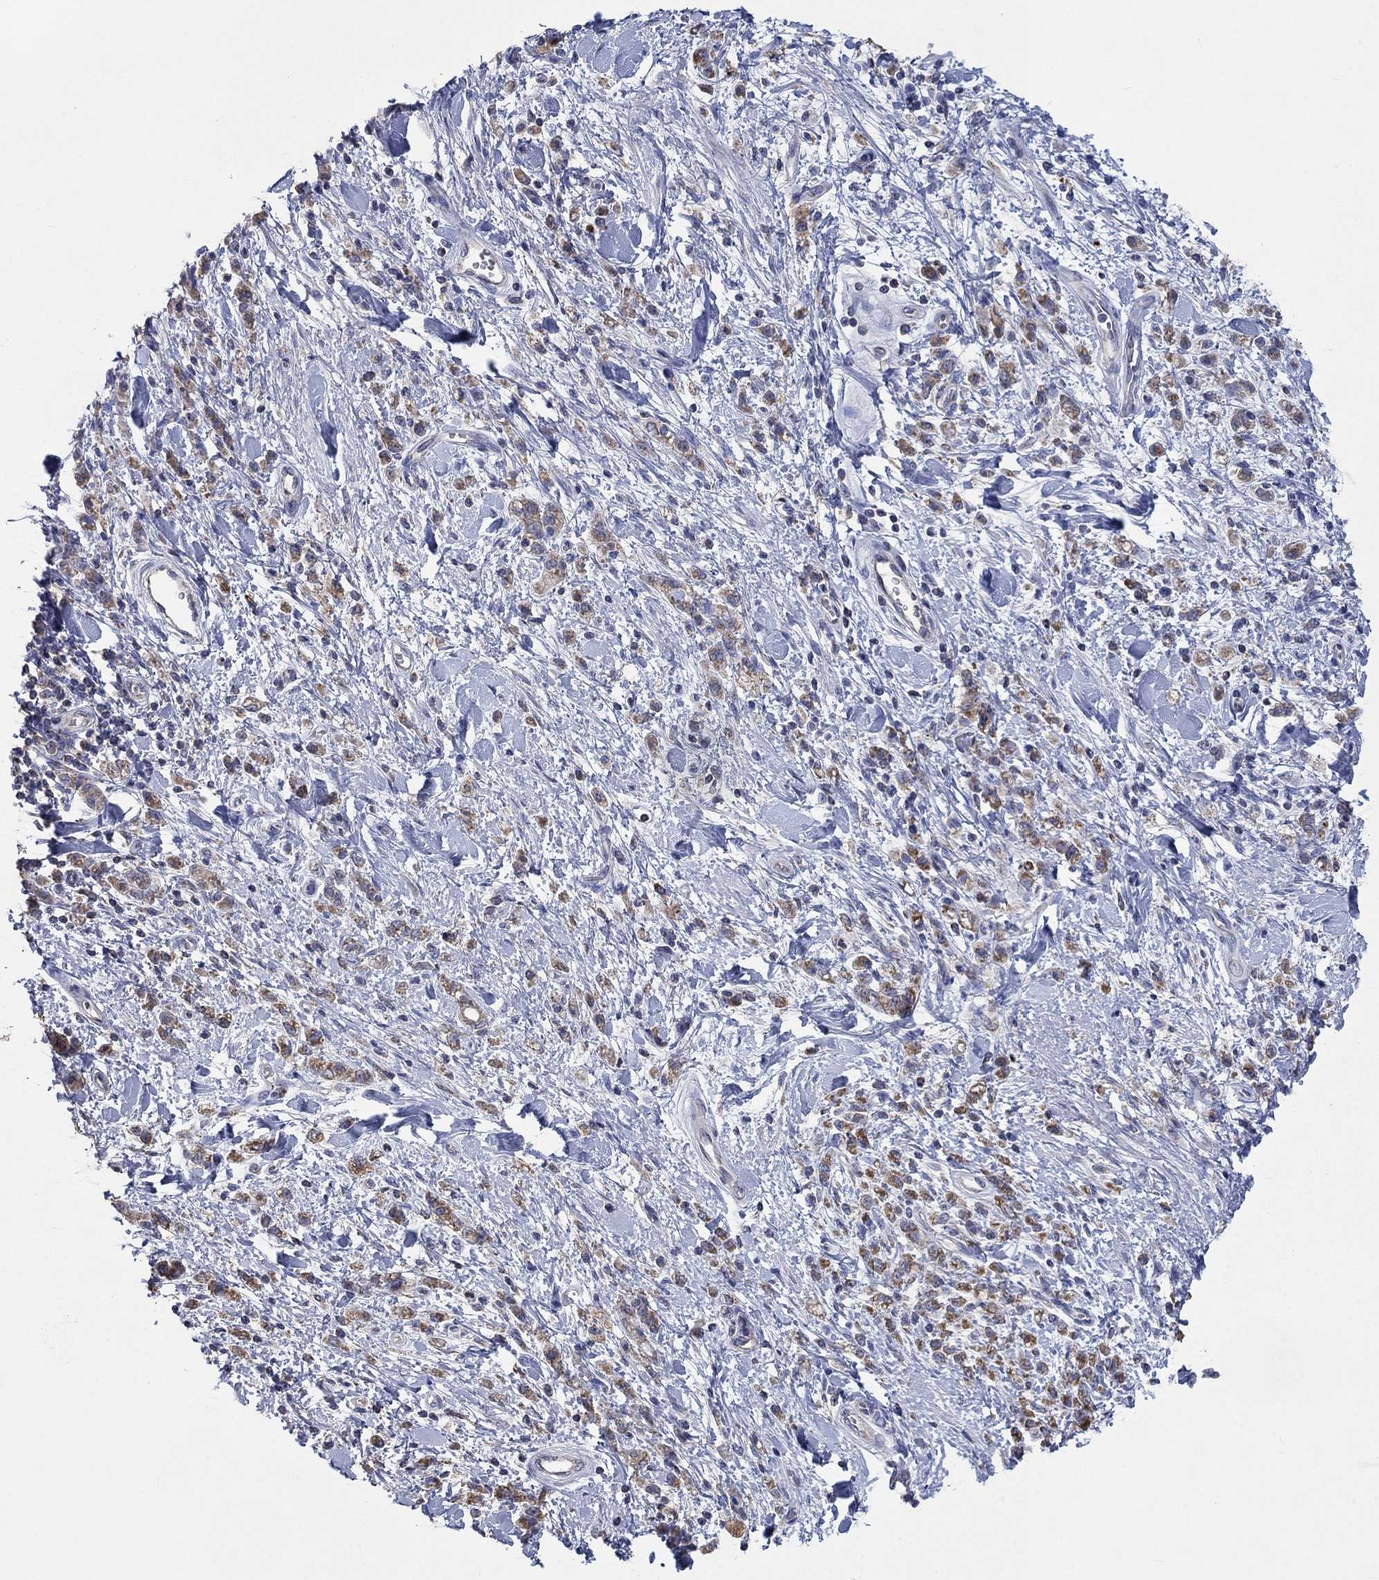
{"staining": {"intensity": "moderate", "quantity": "25%-75%", "location": "cytoplasmic/membranous"}, "tissue": "stomach cancer", "cell_type": "Tumor cells", "image_type": "cancer", "snomed": [{"axis": "morphology", "description": "Adenocarcinoma, NOS"}, {"axis": "topography", "description": "Stomach"}], "caption": "This image demonstrates stomach cancer (adenocarcinoma) stained with IHC to label a protein in brown. The cytoplasmic/membranous of tumor cells show moderate positivity for the protein. Nuclei are counter-stained blue.", "gene": "UGT8", "patient": {"sex": "male", "age": 77}}